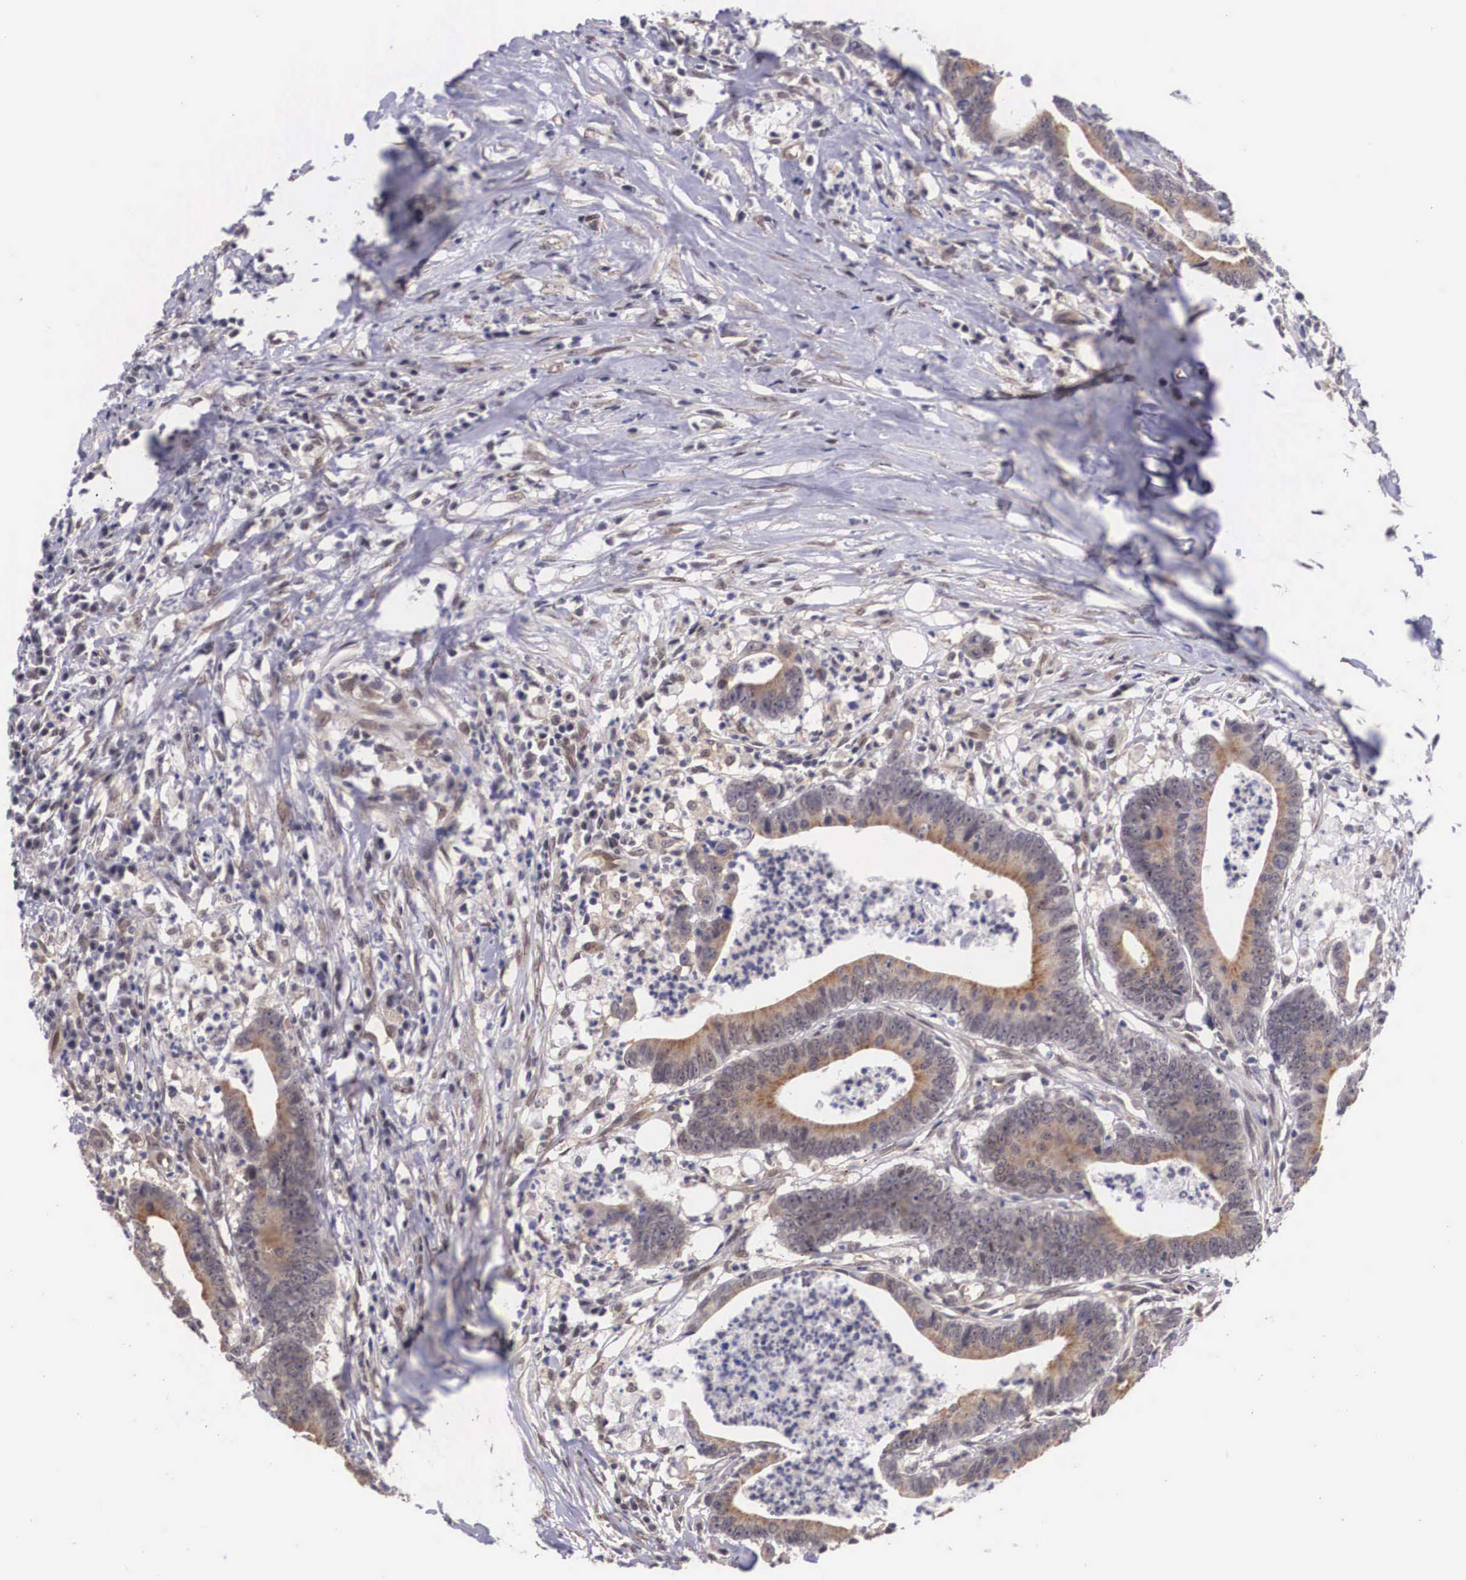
{"staining": {"intensity": "moderate", "quantity": ">75%", "location": "cytoplasmic/membranous"}, "tissue": "colorectal cancer", "cell_type": "Tumor cells", "image_type": "cancer", "snomed": [{"axis": "morphology", "description": "Adenocarcinoma, NOS"}, {"axis": "topography", "description": "Colon"}], "caption": "High-power microscopy captured an IHC image of adenocarcinoma (colorectal), revealing moderate cytoplasmic/membranous expression in approximately >75% of tumor cells.", "gene": "OTX2", "patient": {"sex": "male", "age": 55}}